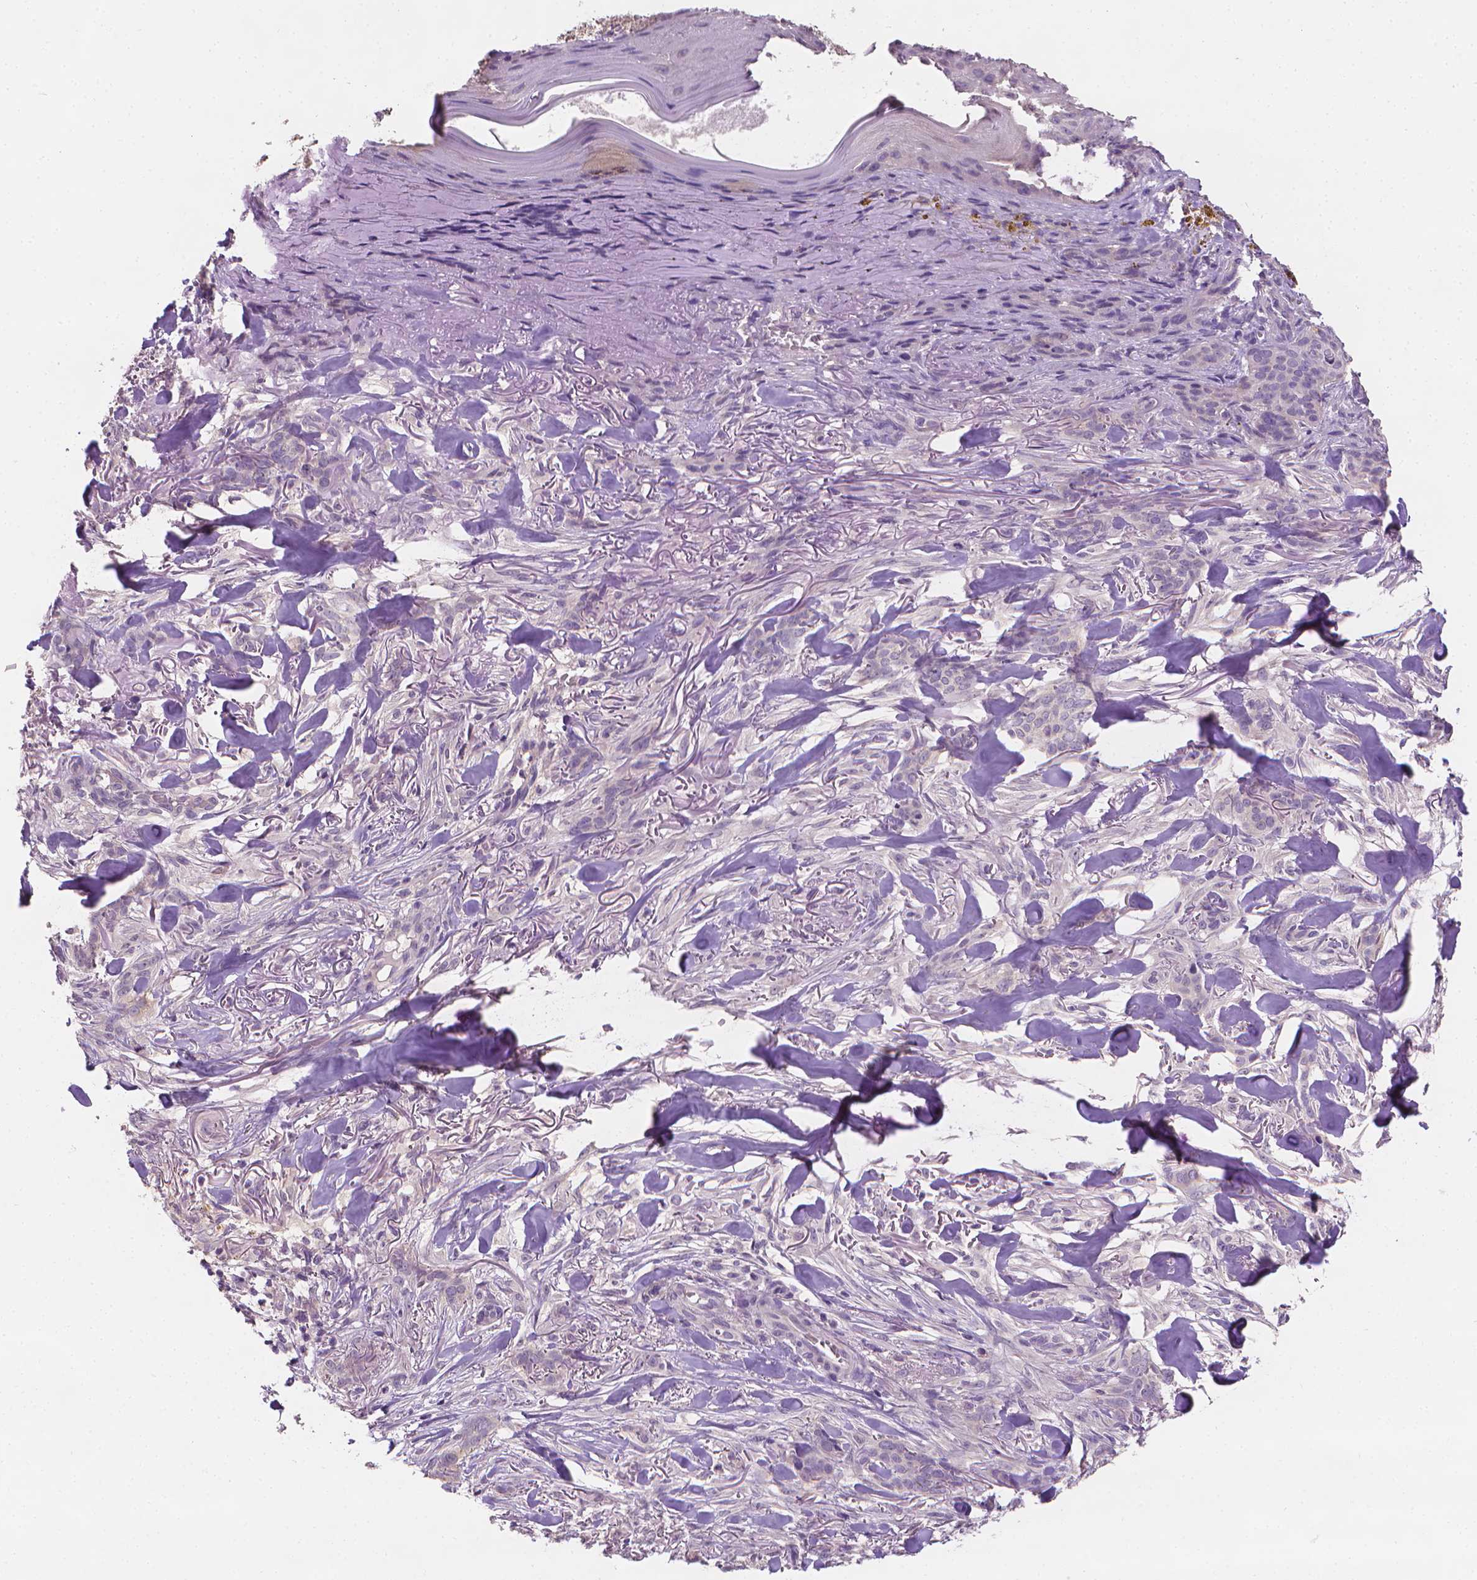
{"staining": {"intensity": "negative", "quantity": "none", "location": "none"}, "tissue": "skin cancer", "cell_type": "Tumor cells", "image_type": "cancer", "snomed": [{"axis": "morphology", "description": "Basal cell carcinoma"}, {"axis": "topography", "description": "Skin"}], "caption": "DAB (3,3'-diaminobenzidine) immunohistochemical staining of human basal cell carcinoma (skin) reveals no significant positivity in tumor cells.", "gene": "FASN", "patient": {"sex": "female", "age": 61}}